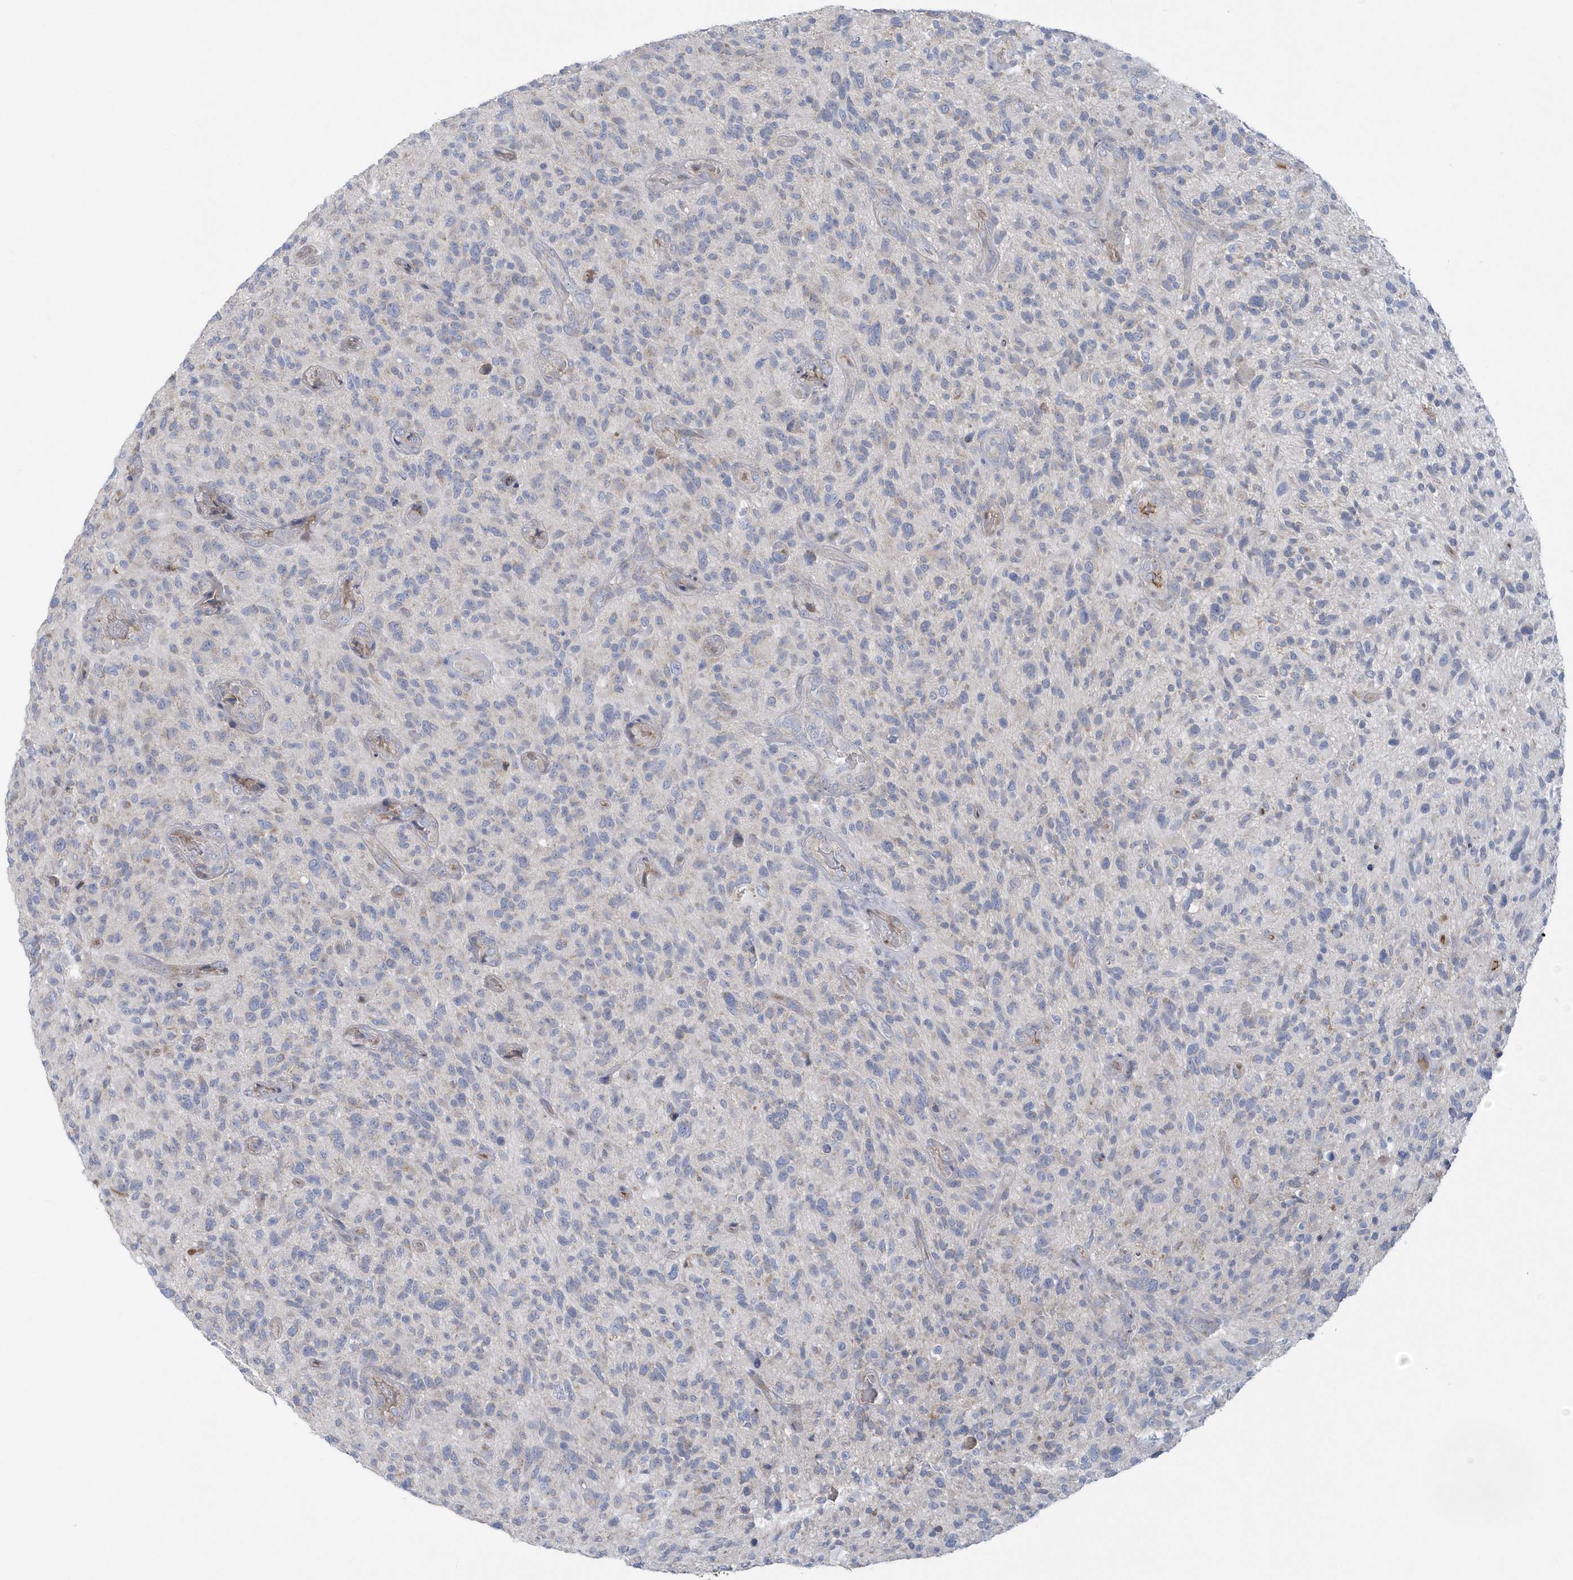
{"staining": {"intensity": "negative", "quantity": "none", "location": "none"}, "tissue": "glioma", "cell_type": "Tumor cells", "image_type": "cancer", "snomed": [{"axis": "morphology", "description": "Glioma, malignant, High grade"}, {"axis": "topography", "description": "Brain"}], "caption": "This is an immunohistochemistry (IHC) image of human glioma. There is no staining in tumor cells.", "gene": "SPATA18", "patient": {"sex": "male", "age": 47}}